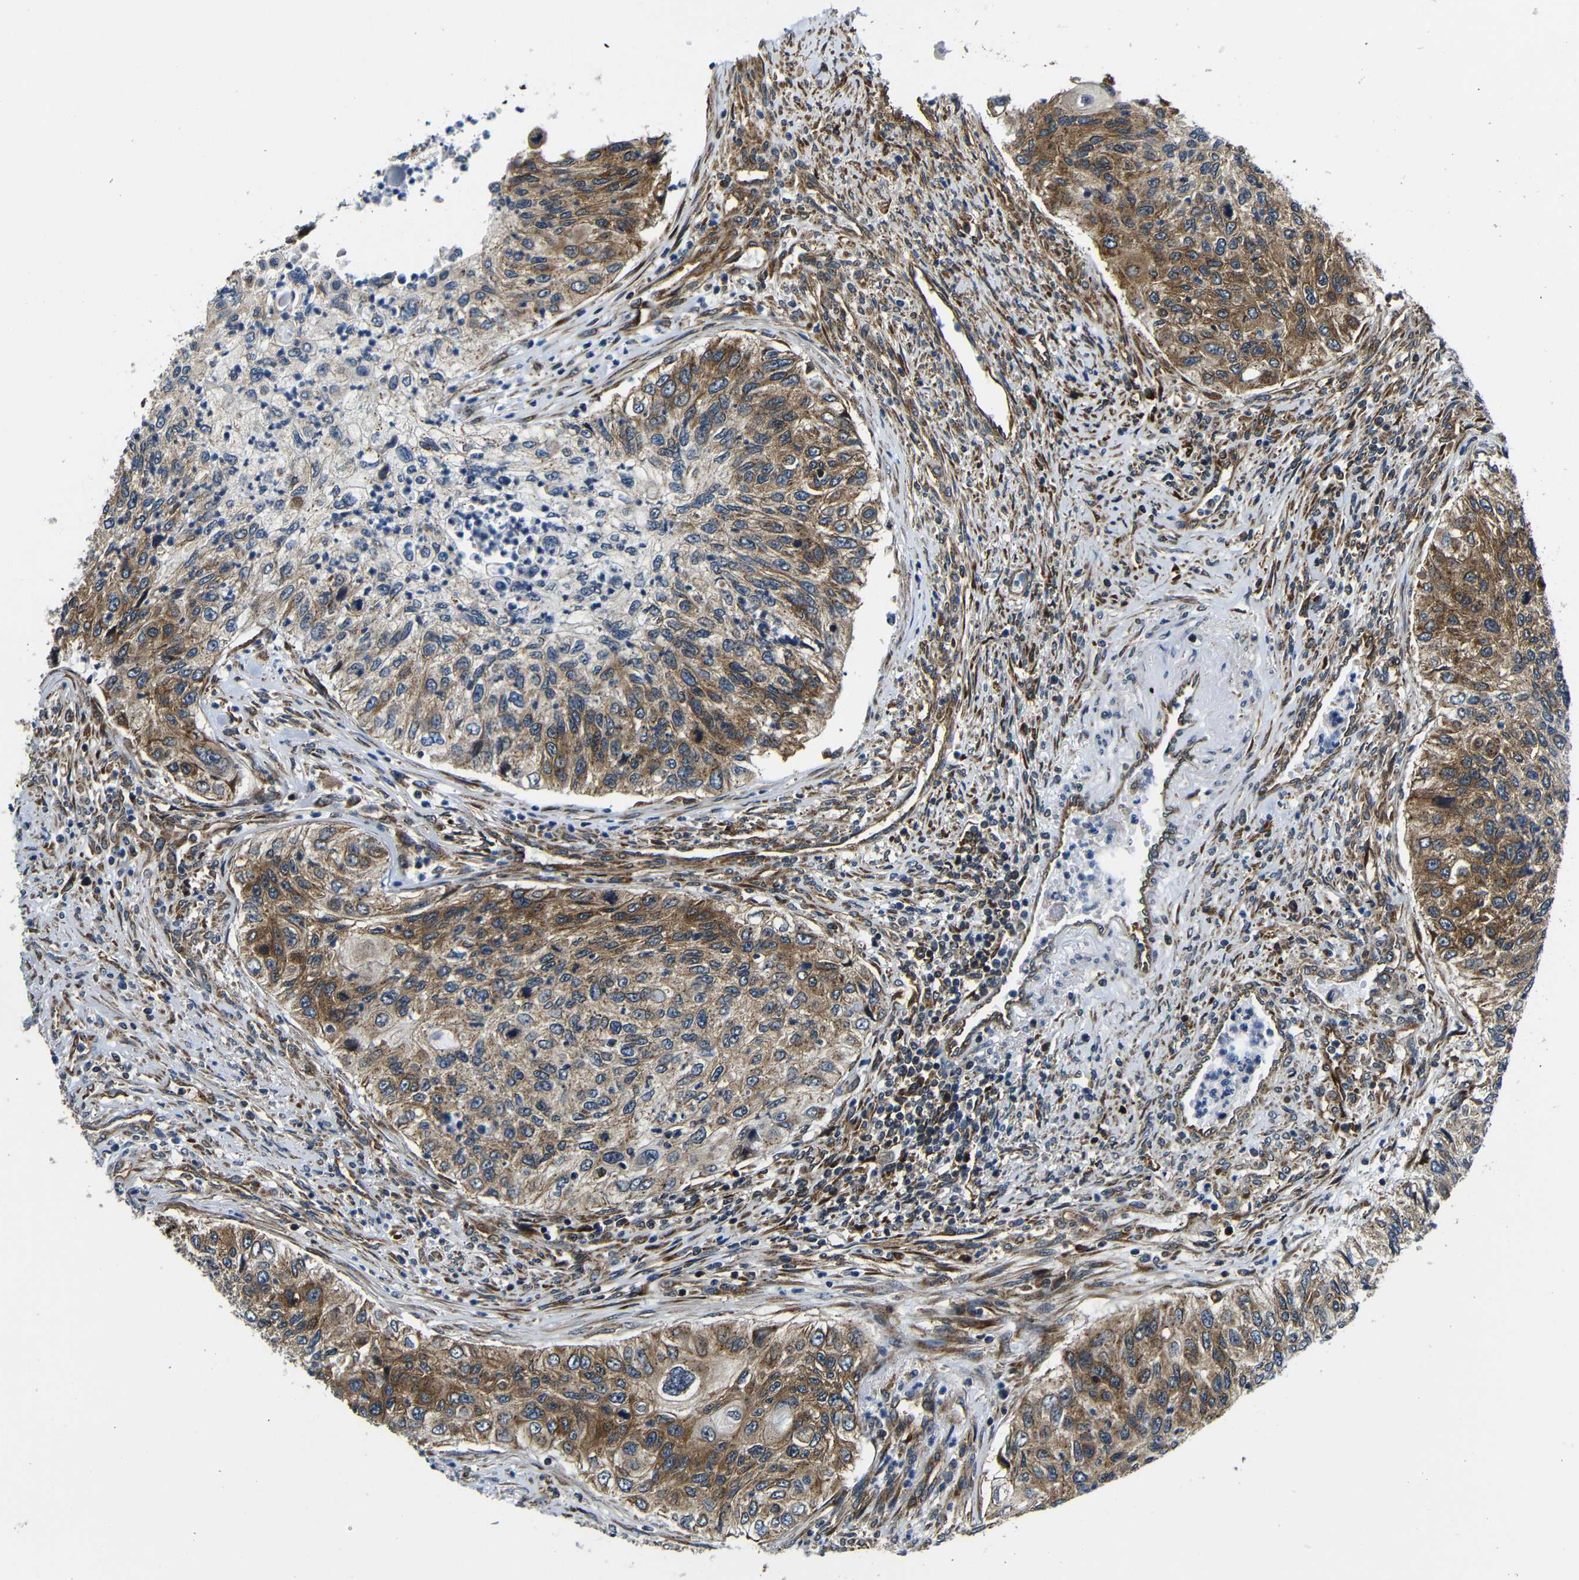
{"staining": {"intensity": "moderate", "quantity": ">75%", "location": "cytoplasmic/membranous"}, "tissue": "urothelial cancer", "cell_type": "Tumor cells", "image_type": "cancer", "snomed": [{"axis": "morphology", "description": "Urothelial carcinoma, High grade"}, {"axis": "topography", "description": "Urinary bladder"}], "caption": "This is a photomicrograph of IHC staining of urothelial cancer, which shows moderate expression in the cytoplasmic/membranous of tumor cells.", "gene": "ABCE1", "patient": {"sex": "female", "age": 60}}